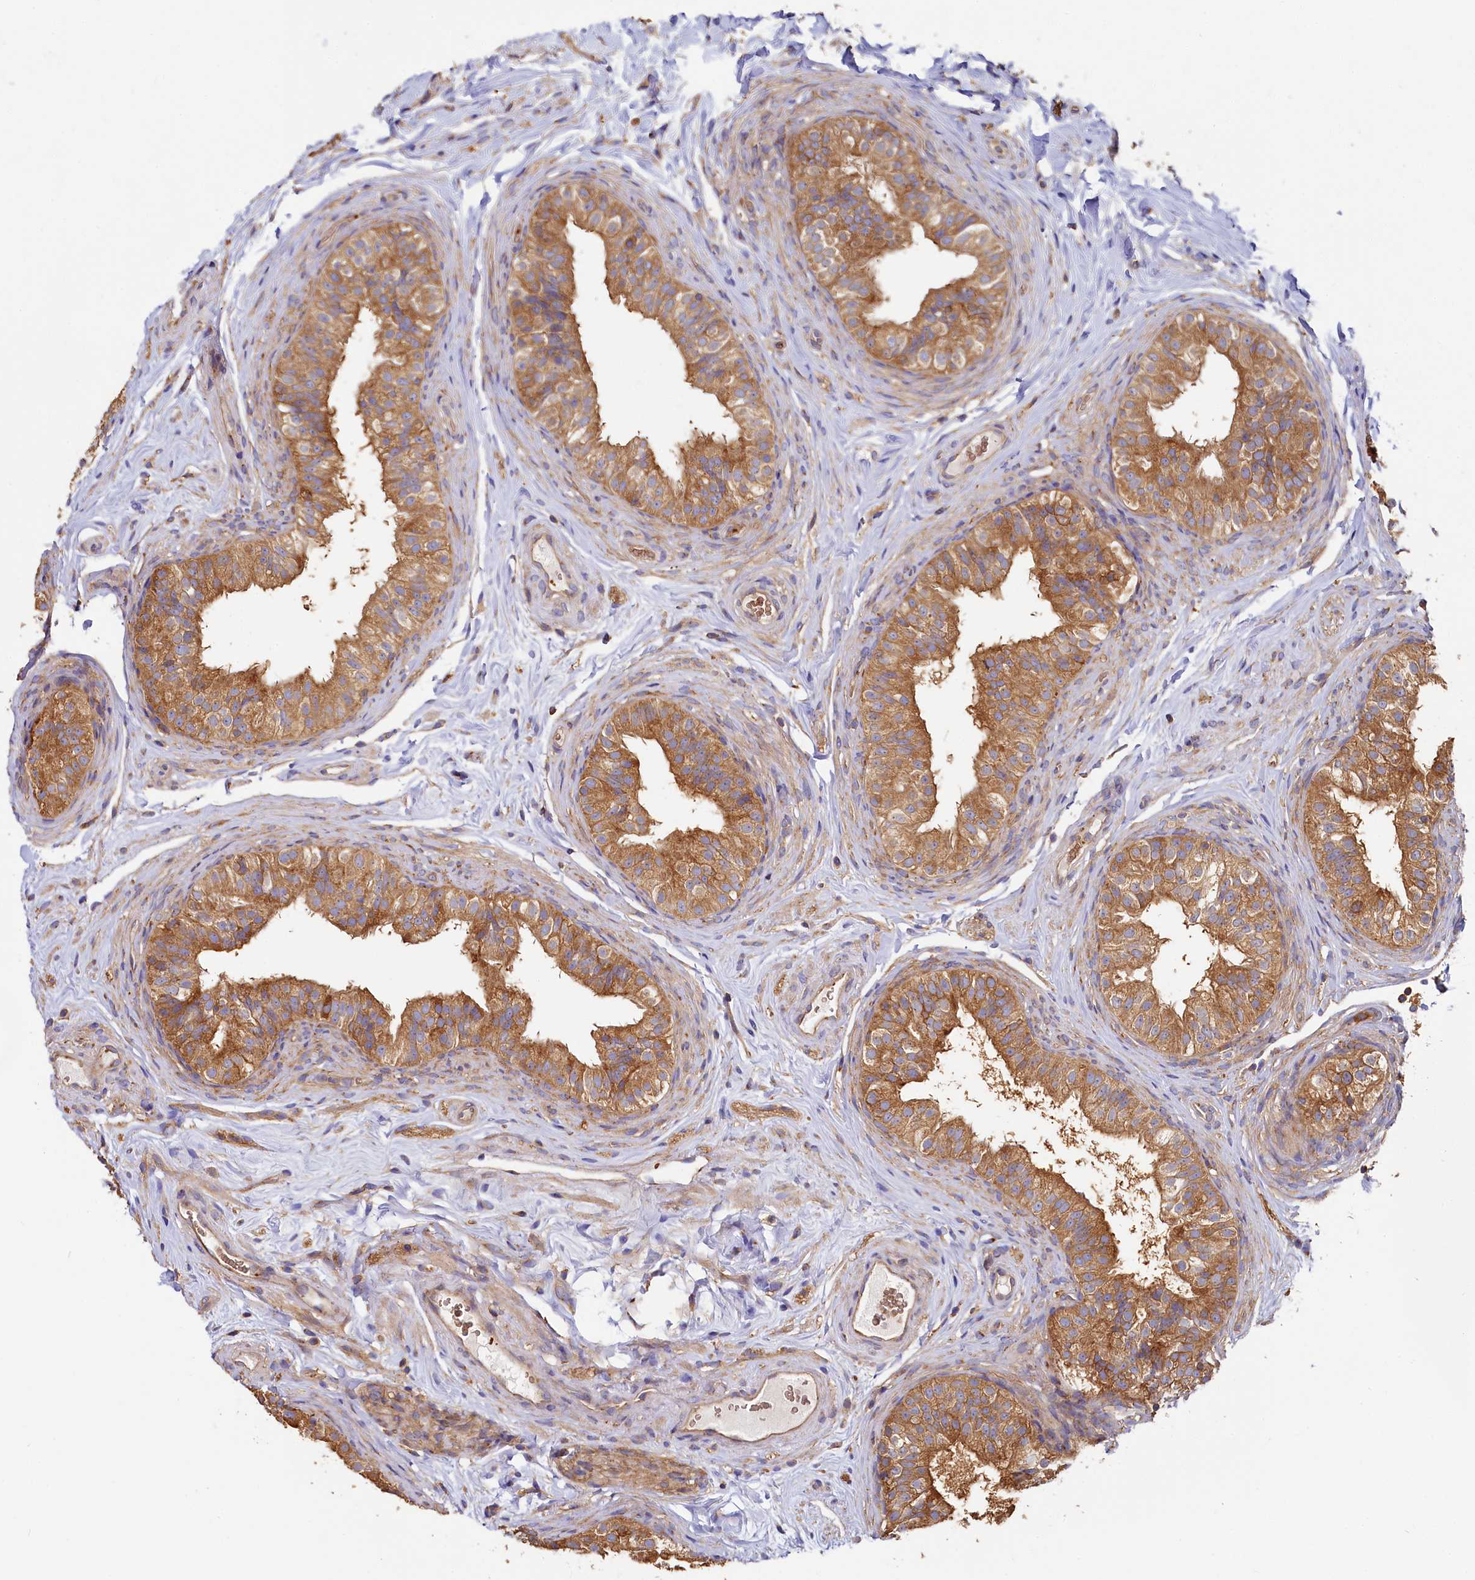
{"staining": {"intensity": "moderate", "quantity": ">75%", "location": "cytoplasmic/membranous"}, "tissue": "epididymis", "cell_type": "Glandular cells", "image_type": "normal", "snomed": [{"axis": "morphology", "description": "Normal tissue, NOS"}, {"axis": "topography", "description": "Epididymis"}], "caption": "An image of epididymis stained for a protein shows moderate cytoplasmic/membranous brown staining in glandular cells. The protein of interest is stained brown, and the nuclei are stained in blue (DAB IHC with brightfield microscopy, high magnification).", "gene": "PPIP5K1", "patient": {"sex": "male", "age": 49}}